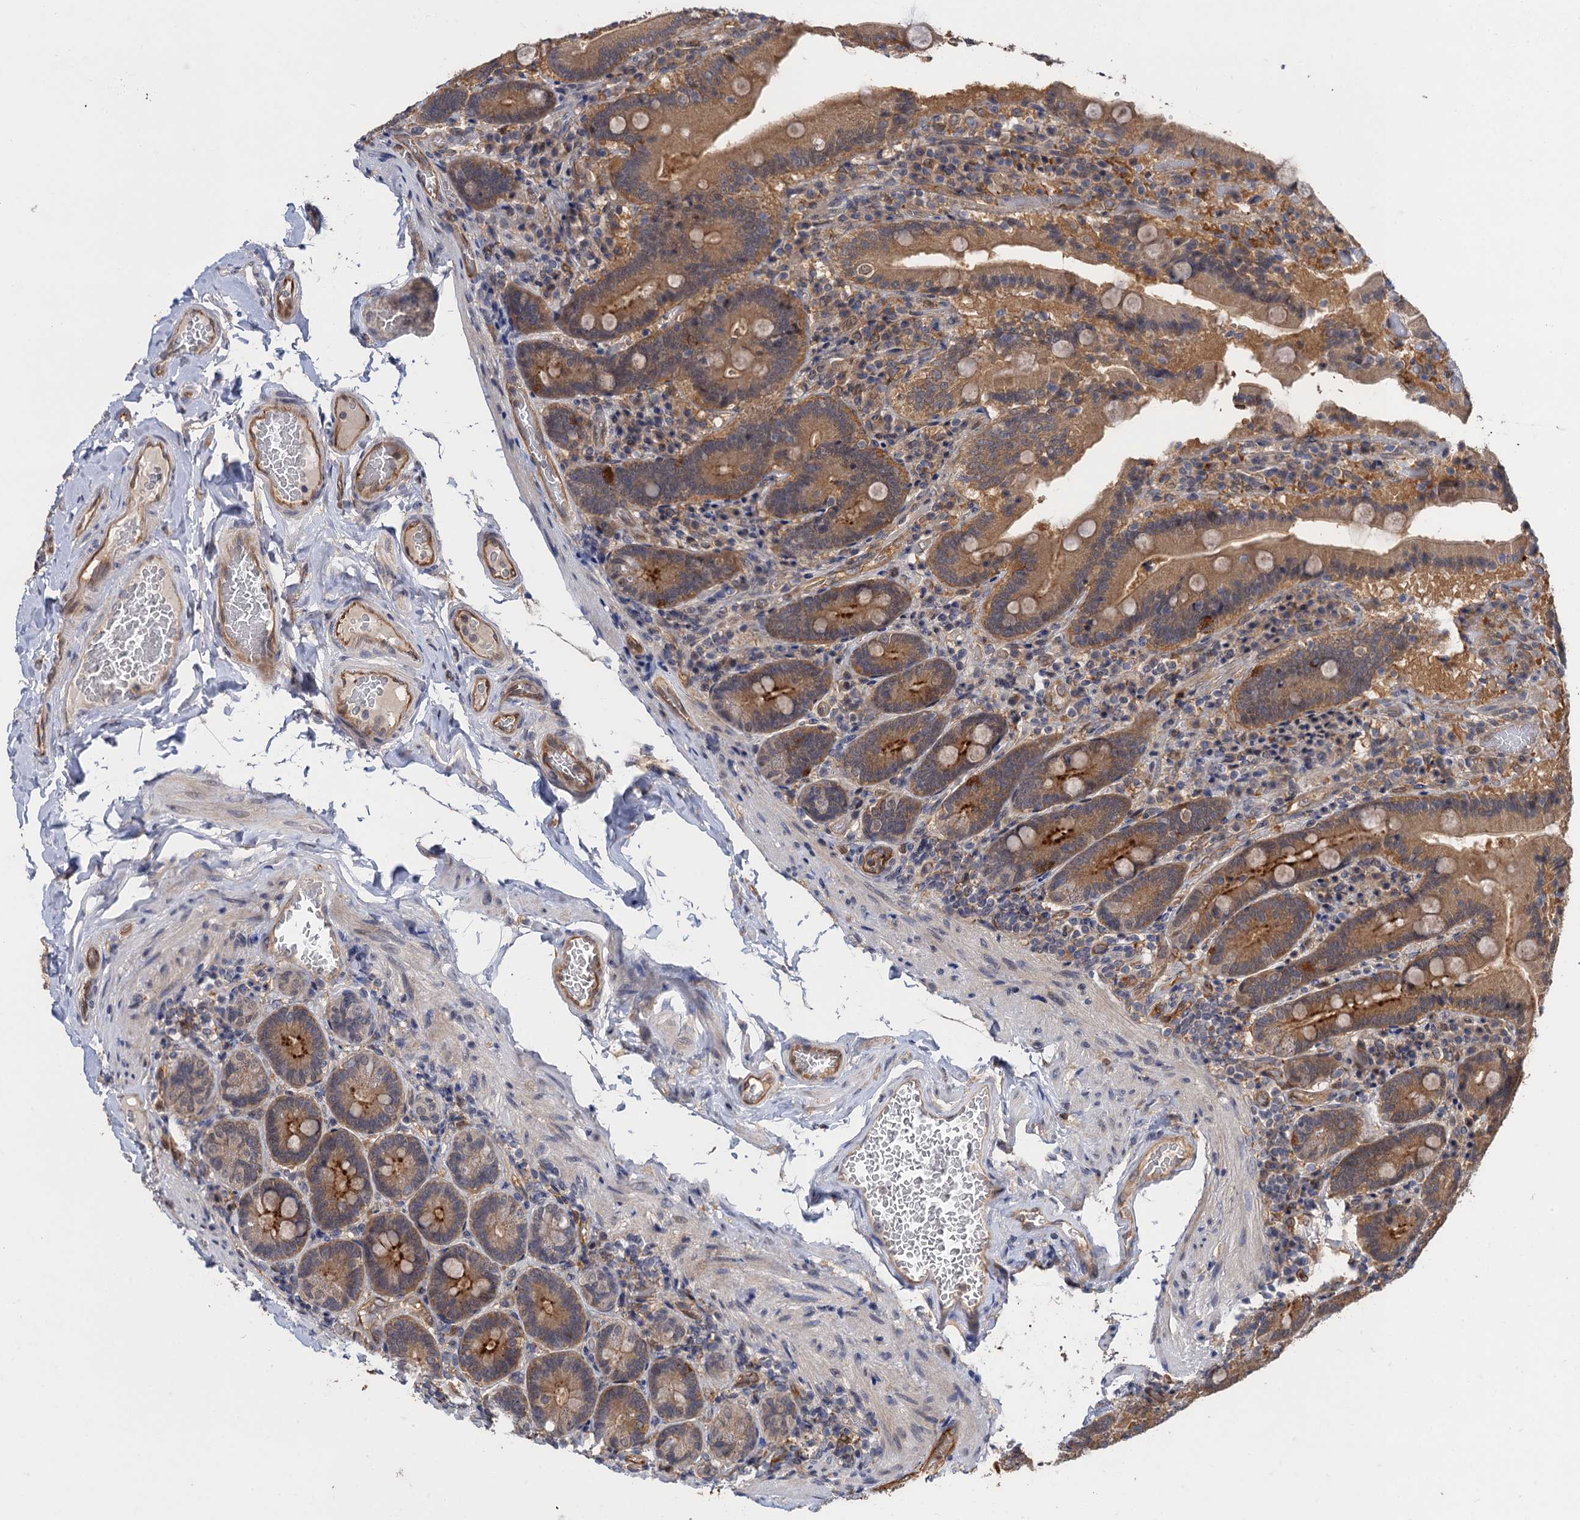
{"staining": {"intensity": "moderate", "quantity": ">75%", "location": "cytoplasmic/membranous"}, "tissue": "duodenum", "cell_type": "Glandular cells", "image_type": "normal", "snomed": [{"axis": "morphology", "description": "Normal tissue, NOS"}, {"axis": "topography", "description": "Duodenum"}], "caption": "This image demonstrates benign duodenum stained with immunohistochemistry (IHC) to label a protein in brown. The cytoplasmic/membranous of glandular cells show moderate positivity for the protein. Nuclei are counter-stained blue.", "gene": "NEK8", "patient": {"sex": "female", "age": 62}}